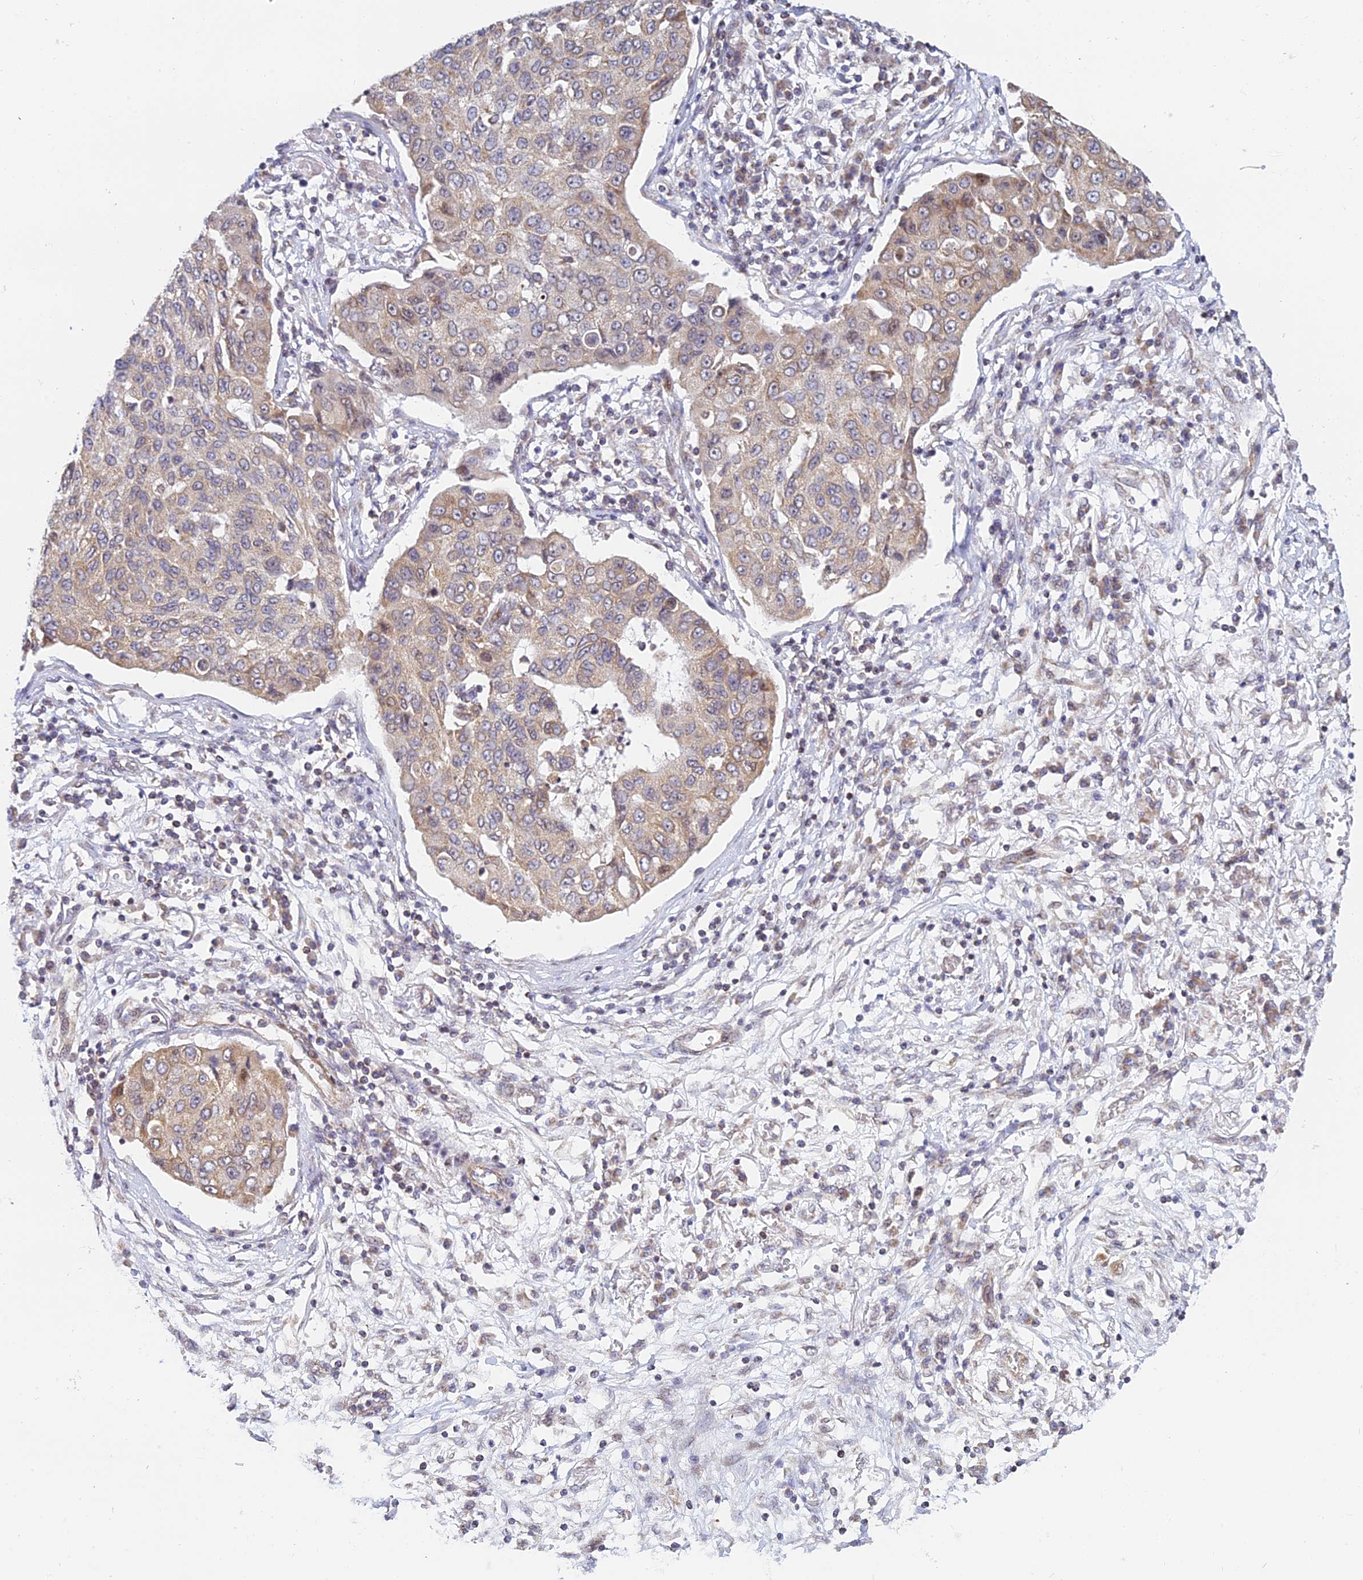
{"staining": {"intensity": "weak", "quantity": "<25%", "location": "cytoplasmic/membranous"}, "tissue": "lung cancer", "cell_type": "Tumor cells", "image_type": "cancer", "snomed": [{"axis": "morphology", "description": "Squamous cell carcinoma, NOS"}, {"axis": "topography", "description": "Lung"}], "caption": "A high-resolution histopathology image shows IHC staining of lung cancer, which demonstrates no significant expression in tumor cells.", "gene": "HOOK2", "patient": {"sex": "male", "age": 74}}